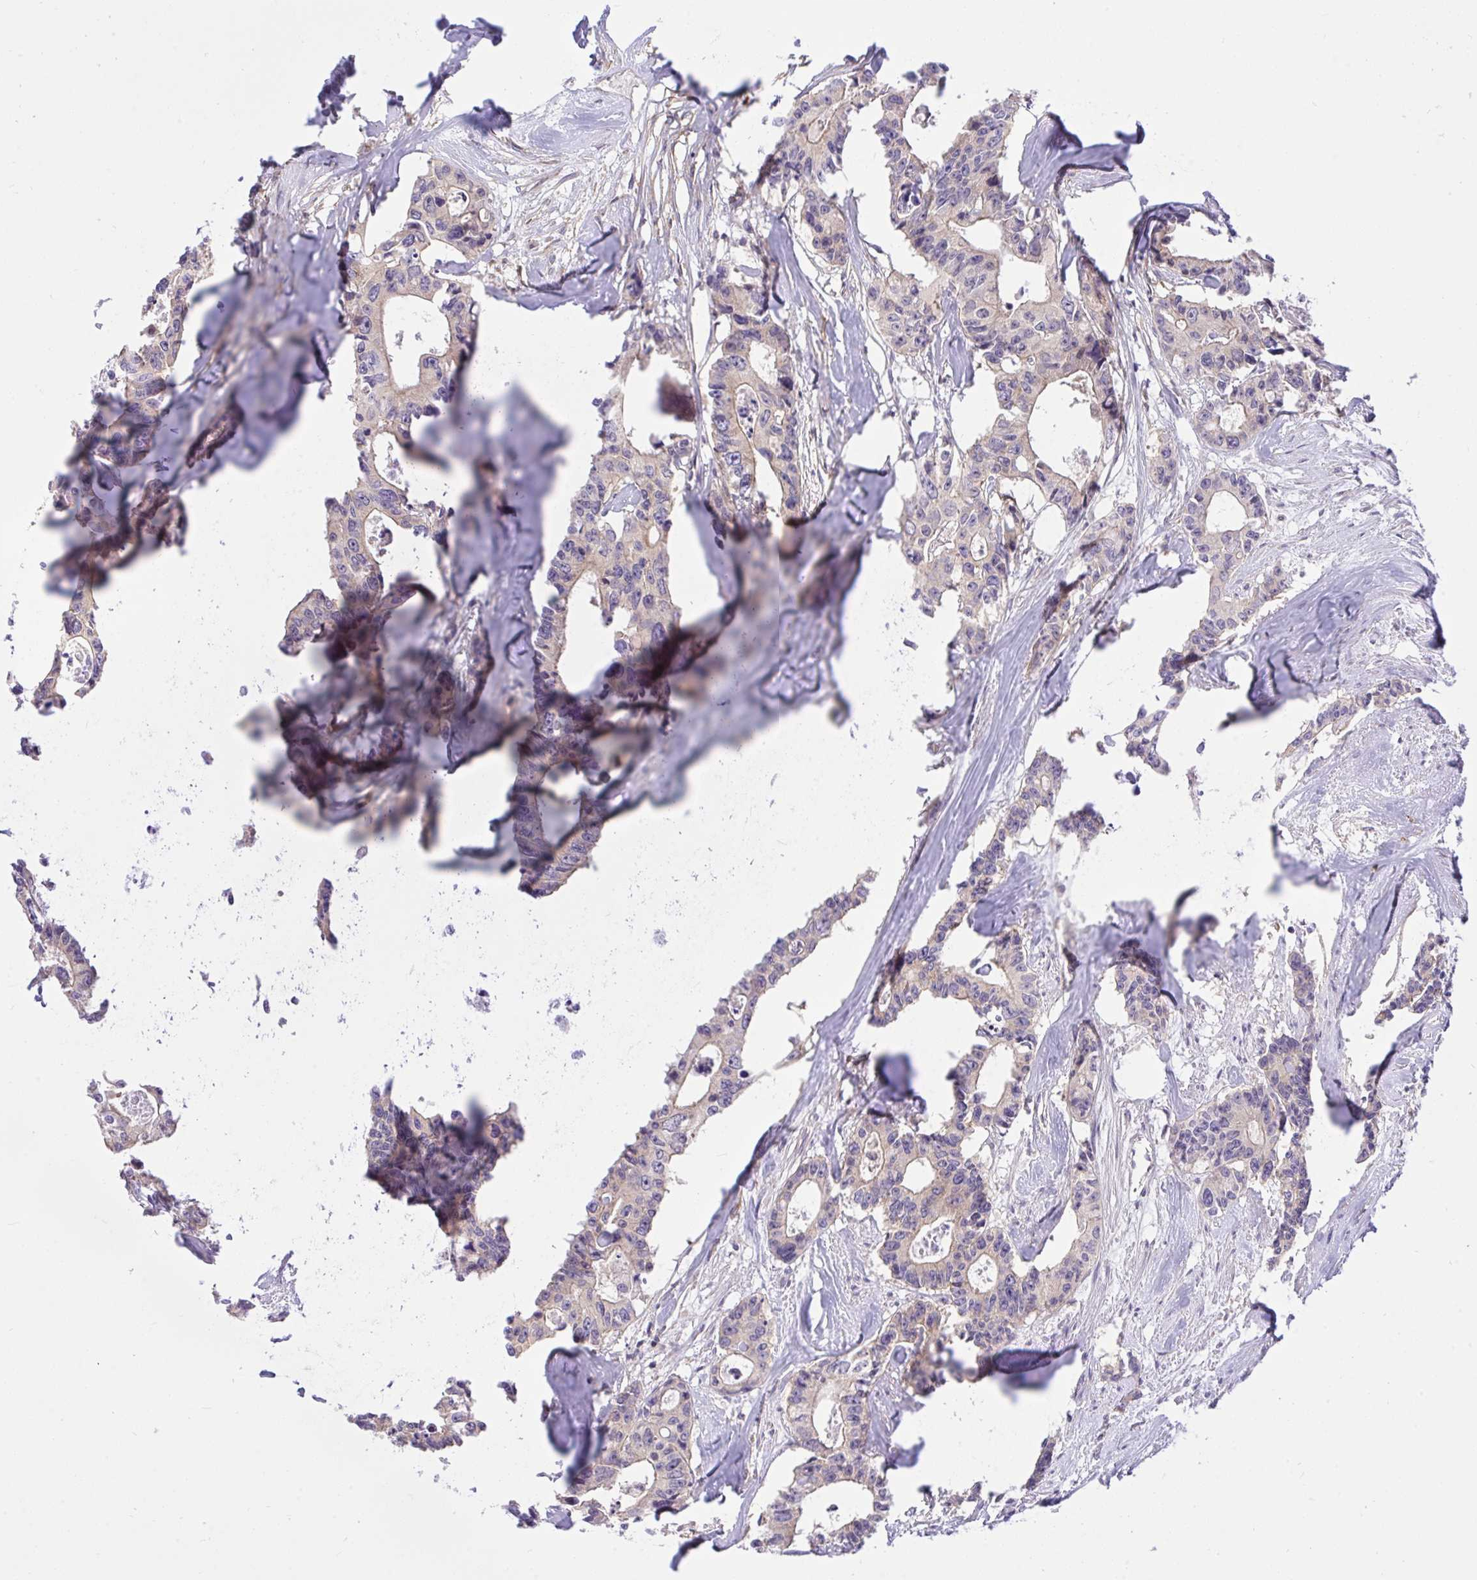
{"staining": {"intensity": "negative", "quantity": "none", "location": "none"}, "tissue": "colorectal cancer", "cell_type": "Tumor cells", "image_type": "cancer", "snomed": [{"axis": "morphology", "description": "Adenocarcinoma, NOS"}, {"axis": "topography", "description": "Rectum"}], "caption": "Tumor cells show no significant protein positivity in colorectal cancer. (DAB immunohistochemistry (IHC) visualized using brightfield microscopy, high magnification).", "gene": "TLN2", "patient": {"sex": "male", "age": 57}}